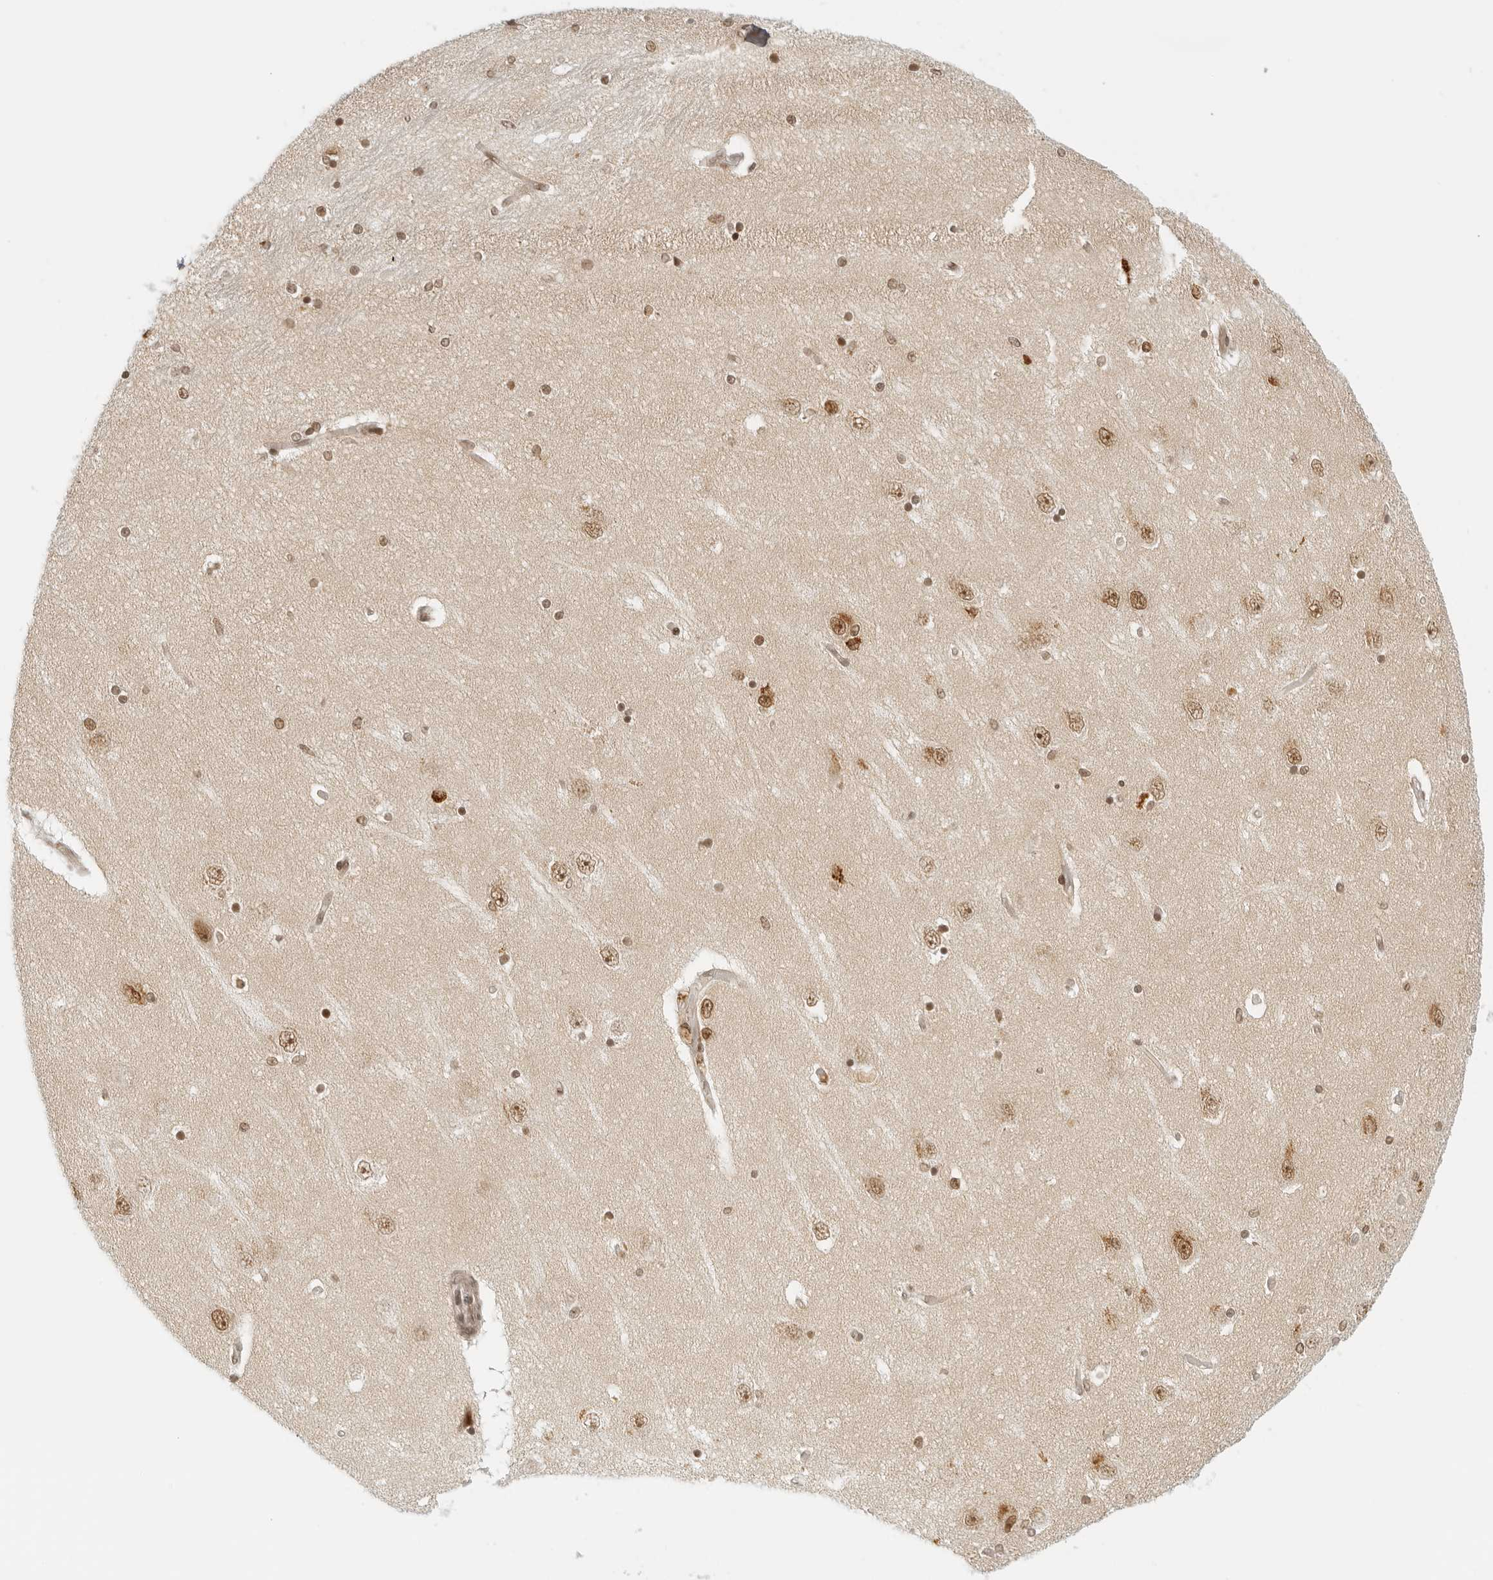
{"staining": {"intensity": "weak", "quantity": "25%-75%", "location": "nuclear"}, "tissue": "hippocampus", "cell_type": "Glial cells", "image_type": "normal", "snomed": [{"axis": "morphology", "description": "Normal tissue, NOS"}, {"axis": "topography", "description": "Hippocampus"}], "caption": "DAB (3,3'-diaminobenzidine) immunohistochemical staining of normal hippocampus demonstrates weak nuclear protein expression in about 25%-75% of glial cells. The protein of interest is stained brown, and the nuclei are stained in blue (DAB IHC with brightfield microscopy, high magnification).", "gene": "RCC1", "patient": {"sex": "female", "age": 54}}